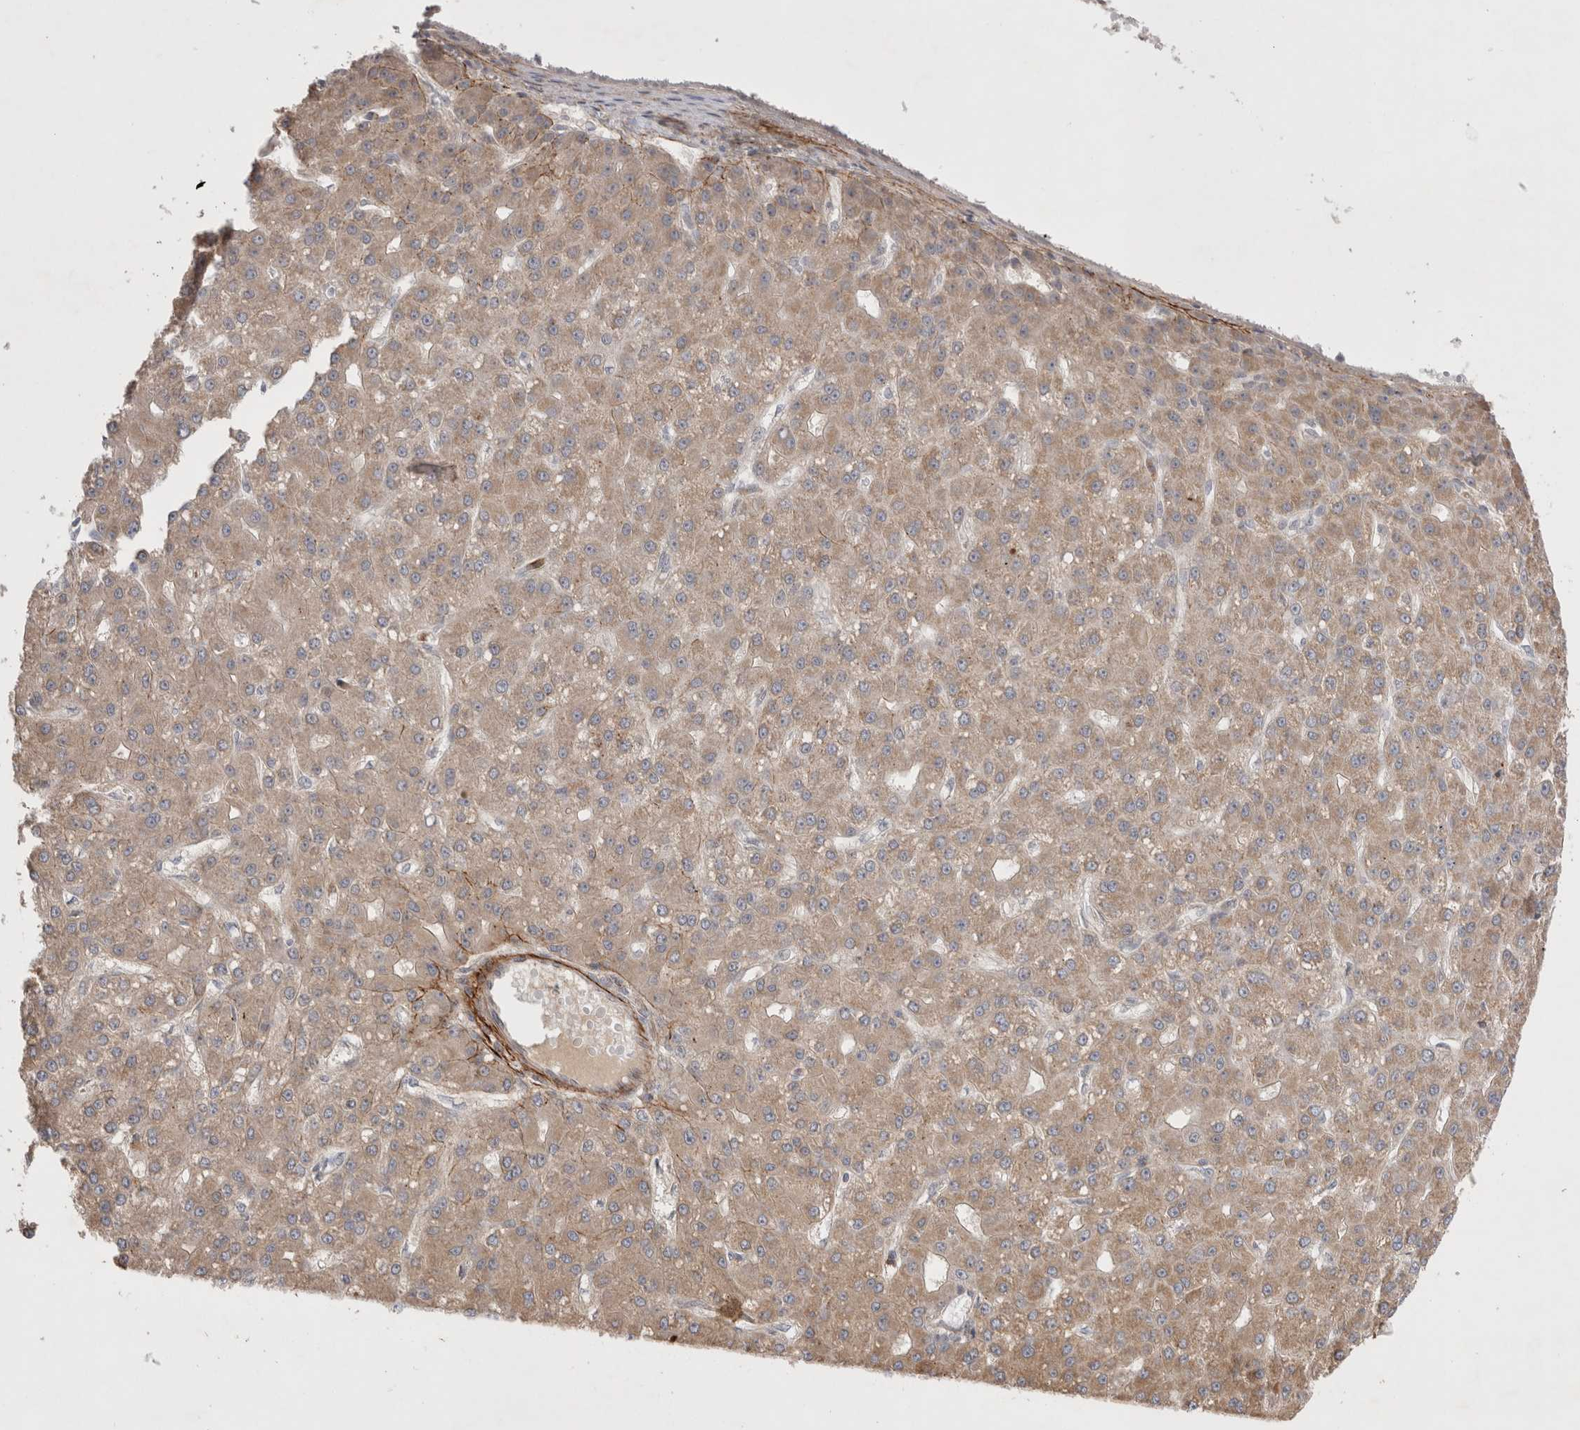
{"staining": {"intensity": "weak", "quantity": ">75%", "location": "cytoplasmic/membranous"}, "tissue": "liver cancer", "cell_type": "Tumor cells", "image_type": "cancer", "snomed": [{"axis": "morphology", "description": "Carcinoma, Hepatocellular, NOS"}, {"axis": "topography", "description": "Liver"}], "caption": "The micrograph demonstrates immunohistochemical staining of liver cancer. There is weak cytoplasmic/membranous positivity is appreciated in about >75% of tumor cells.", "gene": "GSDMB", "patient": {"sex": "male", "age": 67}}